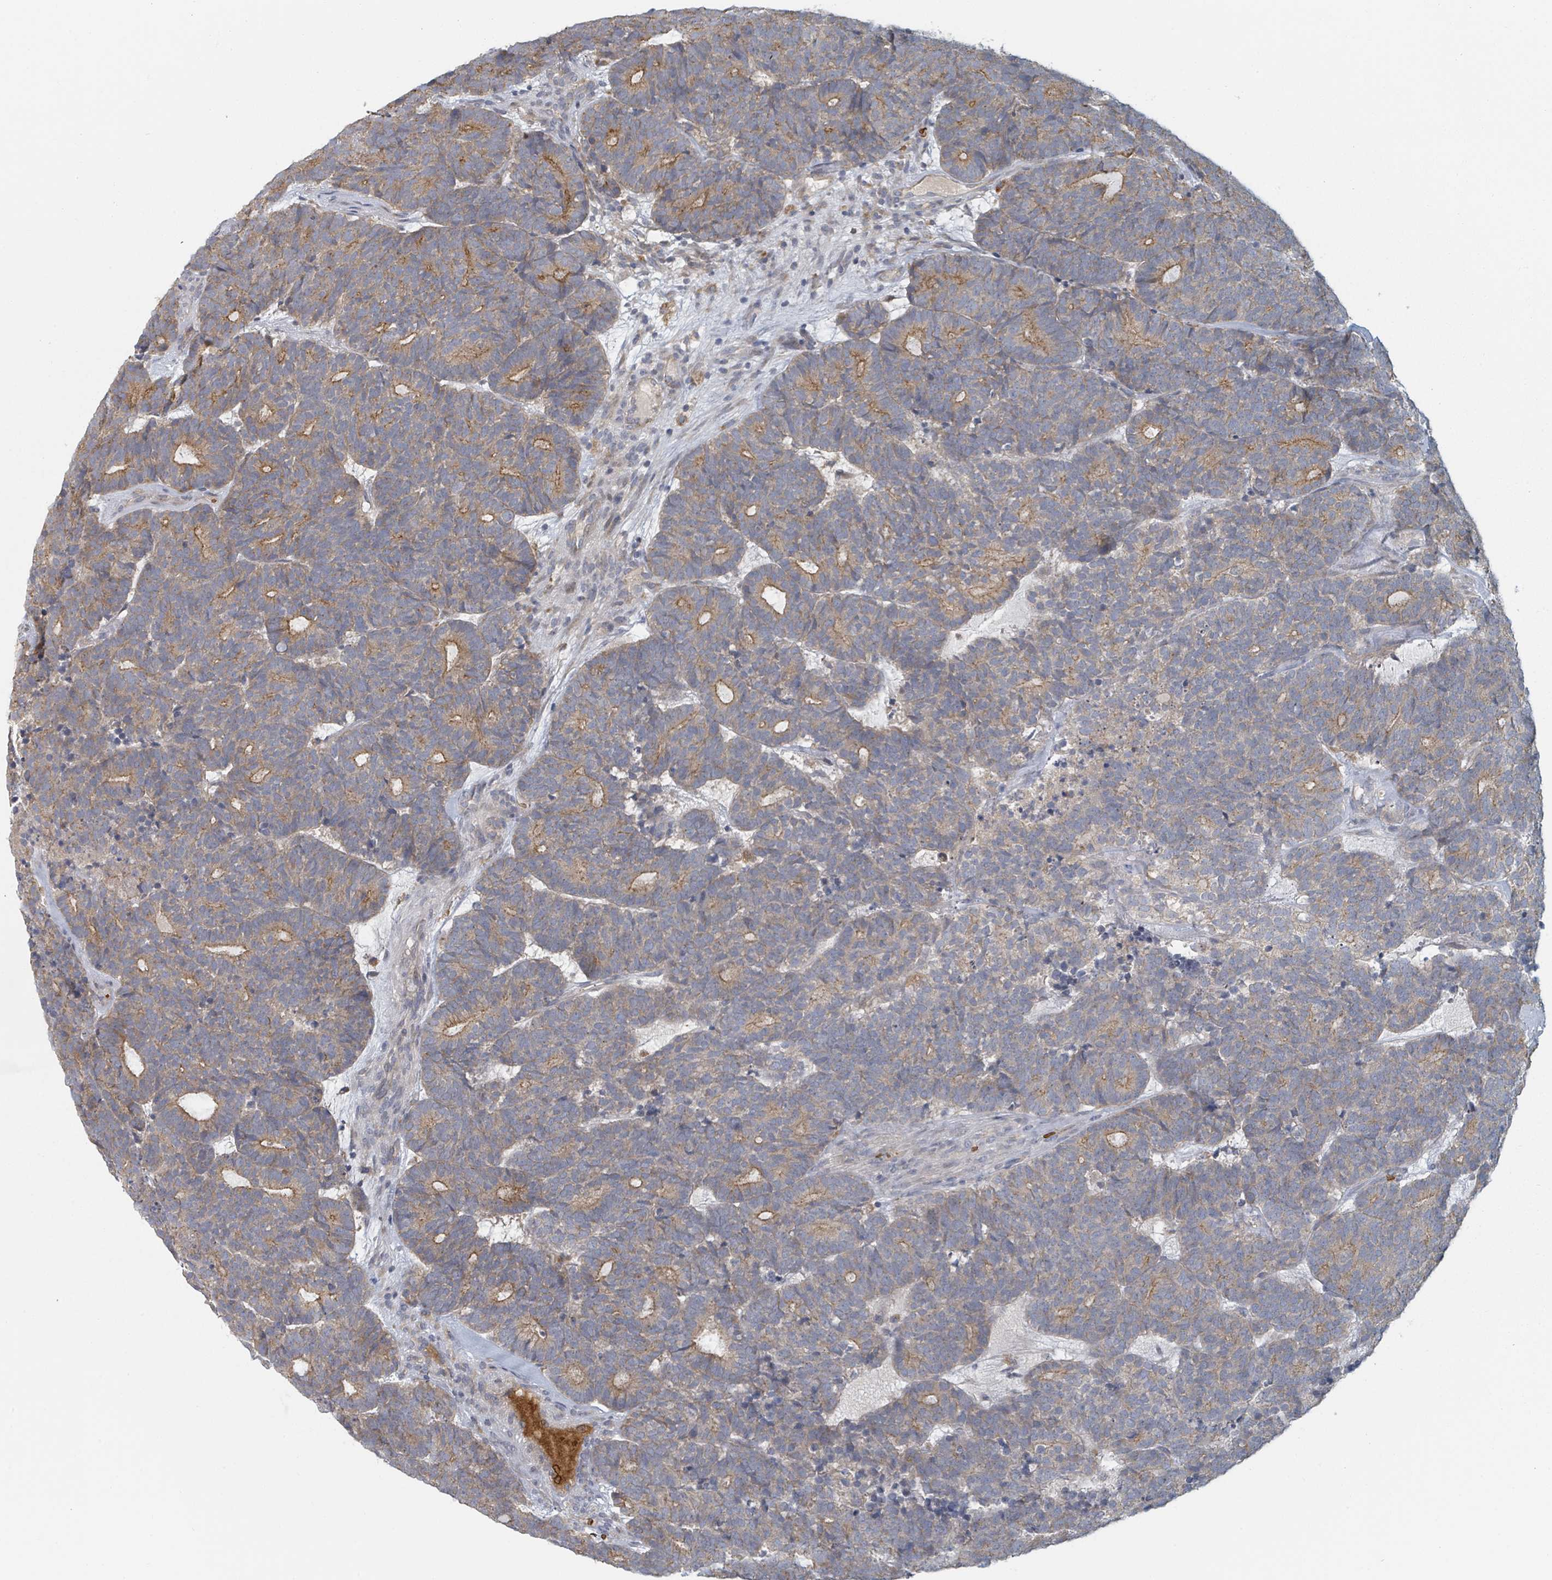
{"staining": {"intensity": "moderate", "quantity": "25%-75%", "location": "cytoplasmic/membranous"}, "tissue": "head and neck cancer", "cell_type": "Tumor cells", "image_type": "cancer", "snomed": [{"axis": "morphology", "description": "Adenocarcinoma, NOS"}, {"axis": "topography", "description": "Head-Neck"}], "caption": "Head and neck cancer (adenocarcinoma) stained with immunohistochemistry (IHC) demonstrates moderate cytoplasmic/membranous expression in about 25%-75% of tumor cells.", "gene": "TRPC4AP", "patient": {"sex": "female", "age": 81}}